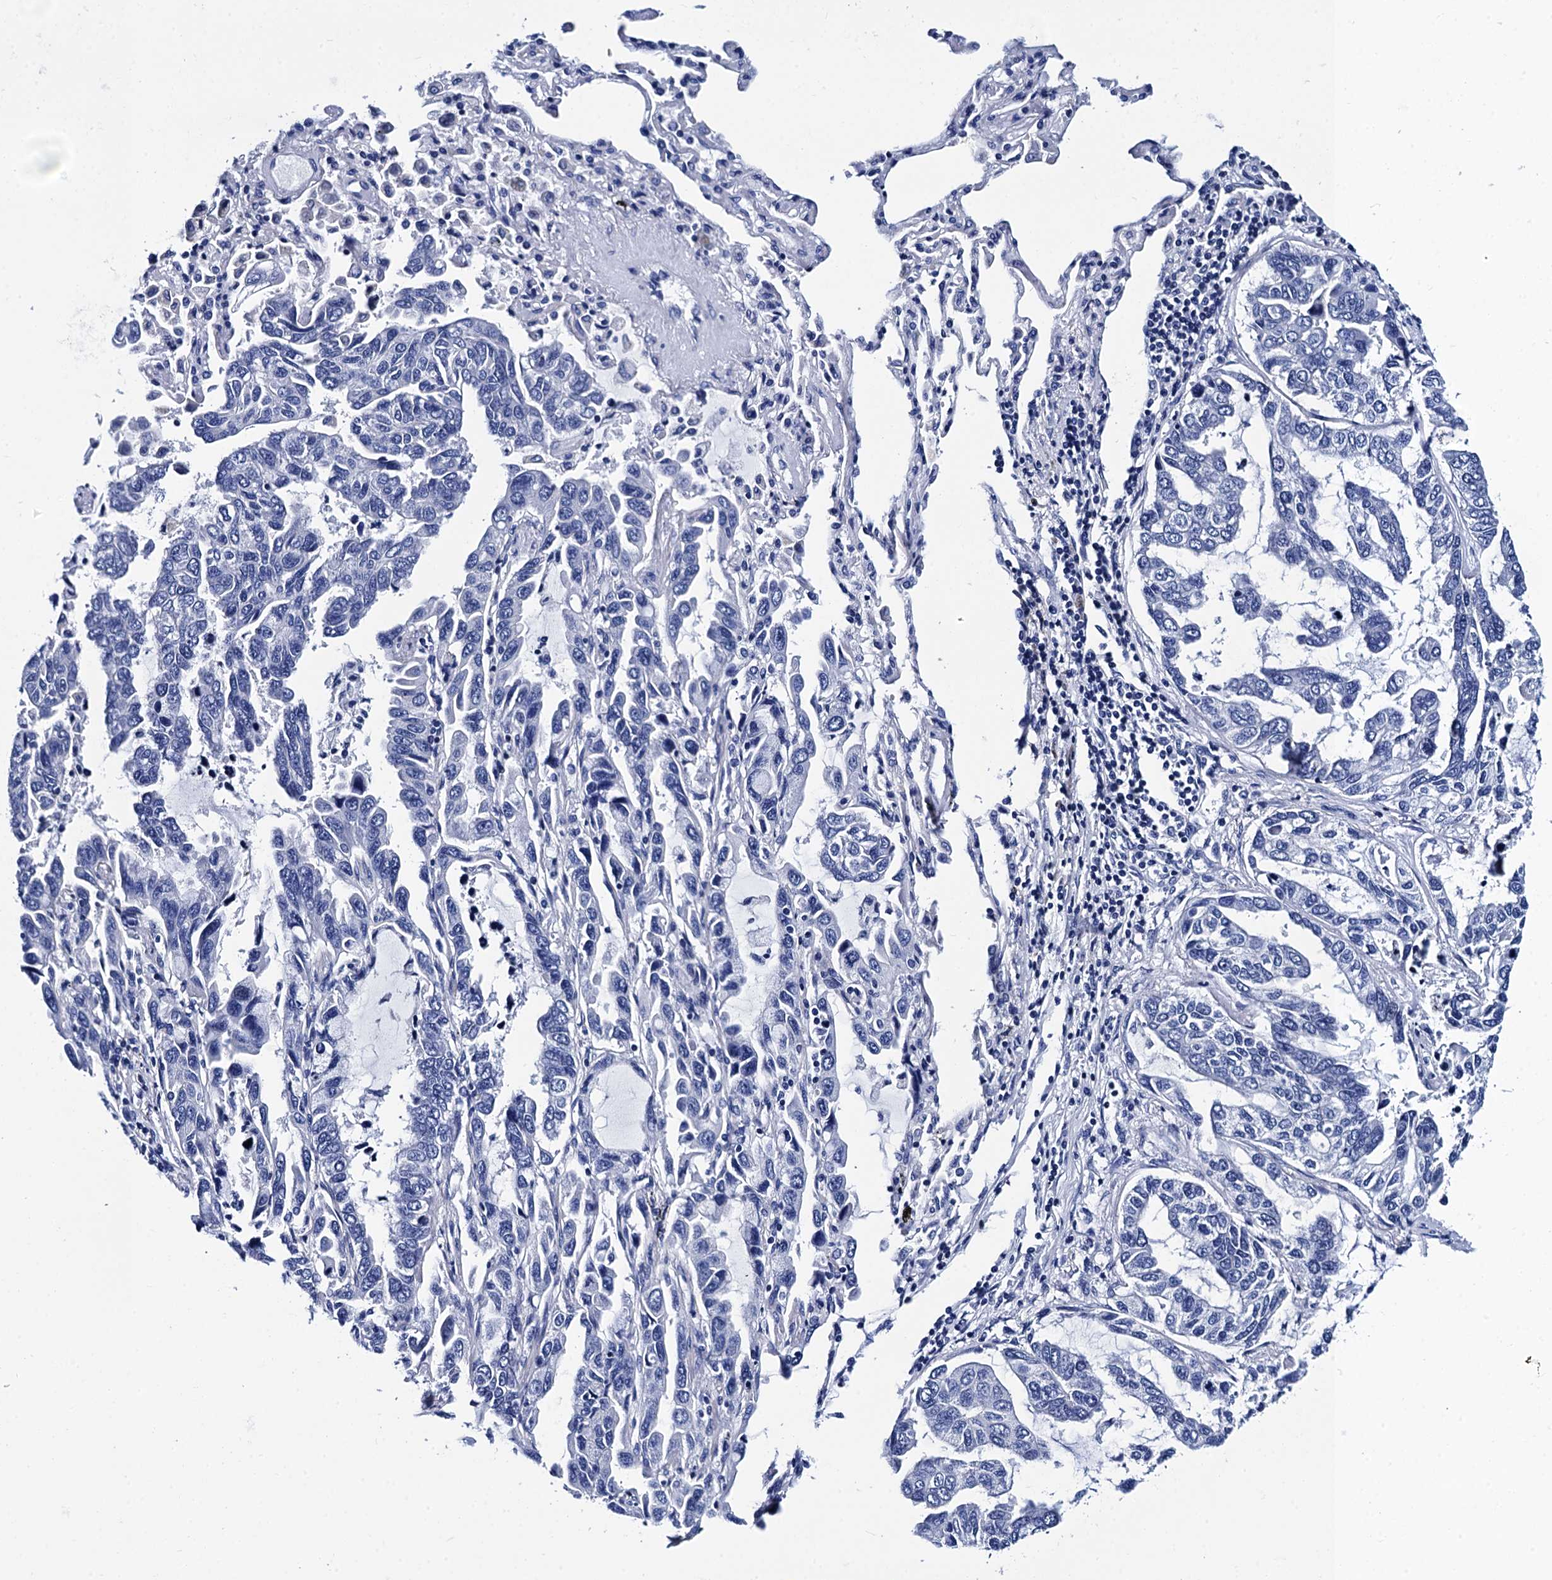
{"staining": {"intensity": "negative", "quantity": "none", "location": "none"}, "tissue": "lung cancer", "cell_type": "Tumor cells", "image_type": "cancer", "snomed": [{"axis": "morphology", "description": "Adenocarcinoma, NOS"}, {"axis": "topography", "description": "Lung"}], "caption": "Tumor cells are negative for brown protein staining in adenocarcinoma (lung). (DAB (3,3'-diaminobenzidine) IHC with hematoxylin counter stain).", "gene": "MYBPC3", "patient": {"sex": "male", "age": 64}}